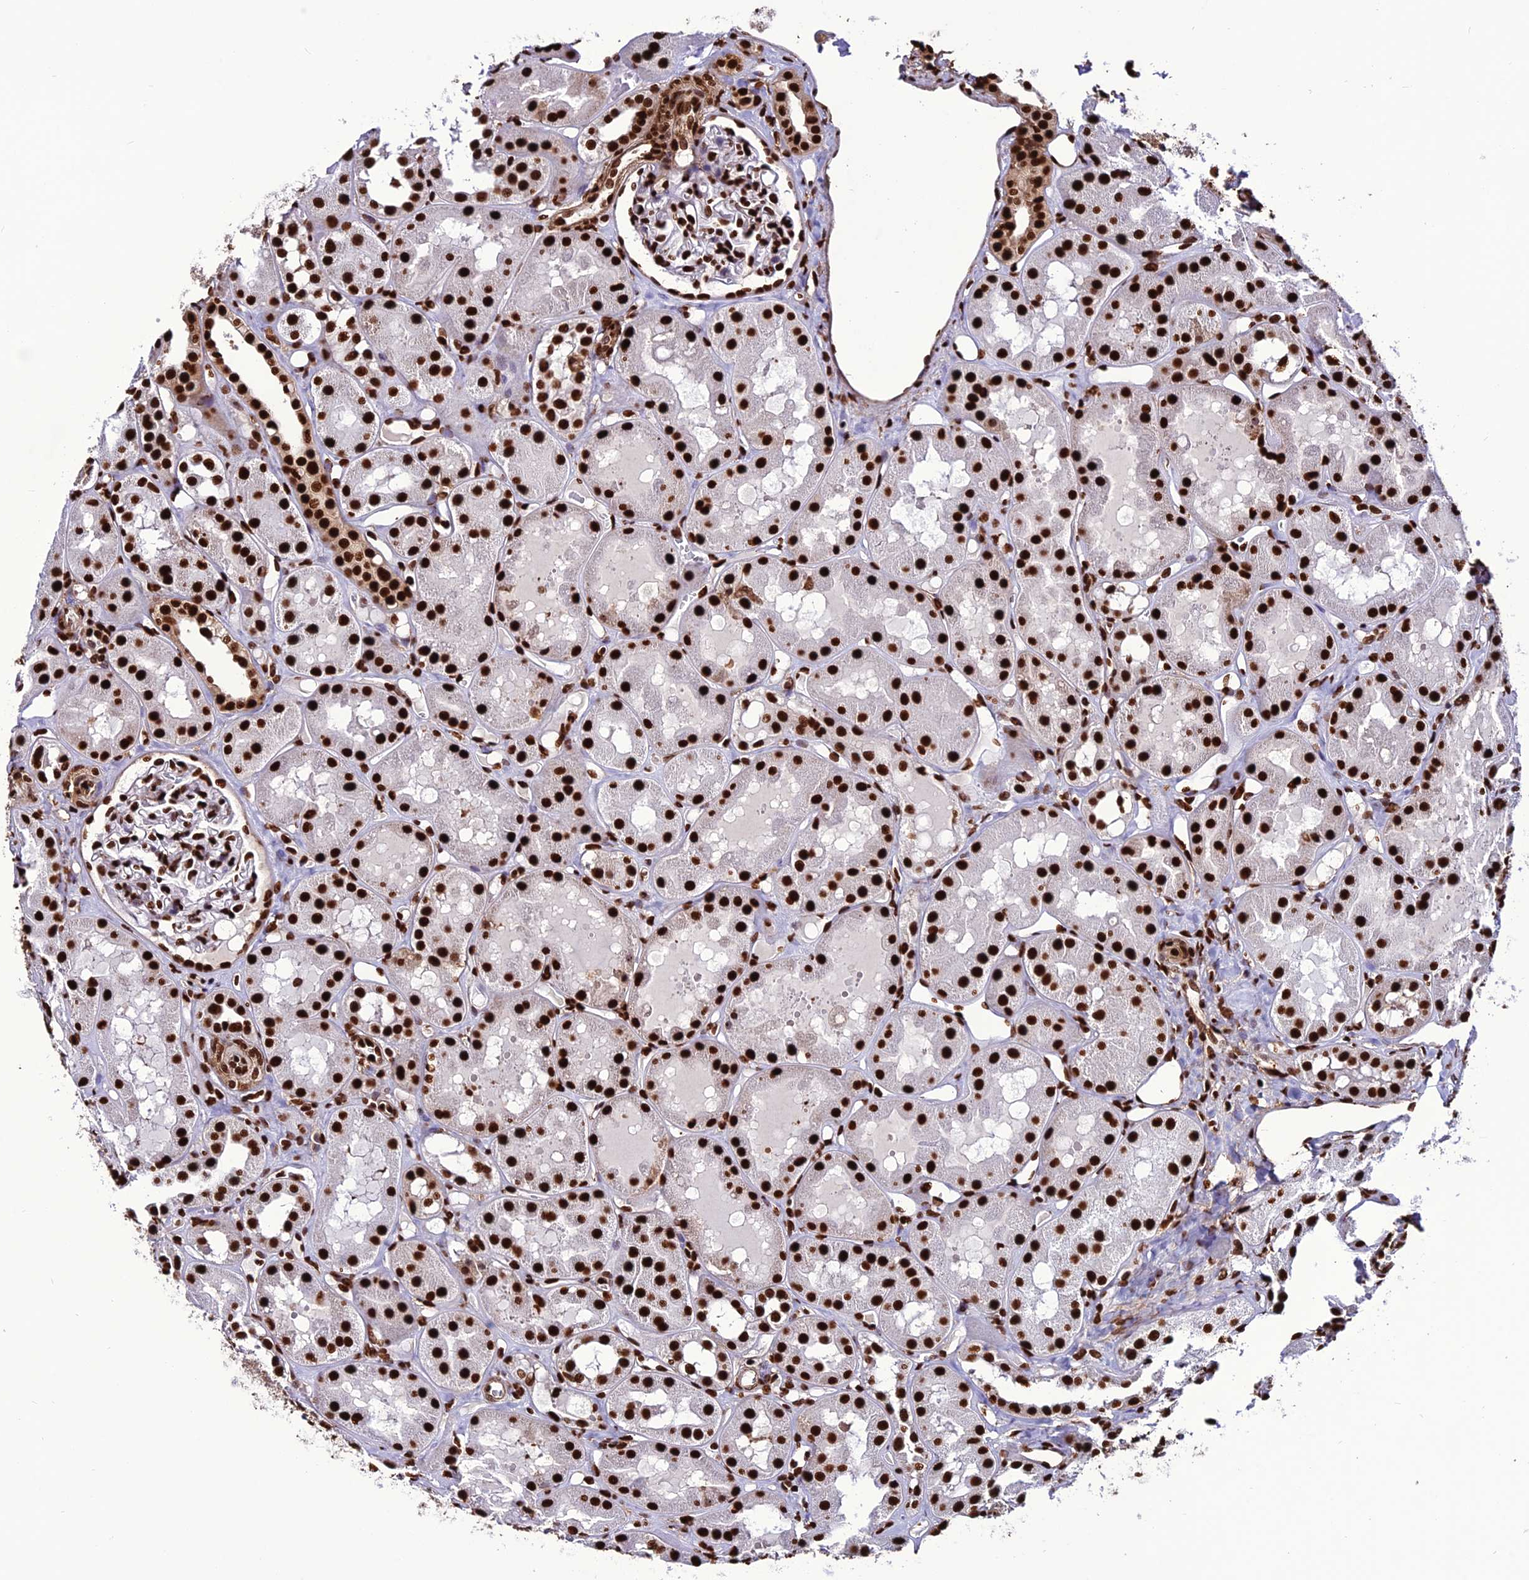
{"staining": {"intensity": "strong", "quantity": ">75%", "location": "nuclear"}, "tissue": "kidney", "cell_type": "Cells in glomeruli", "image_type": "normal", "snomed": [{"axis": "morphology", "description": "Normal tissue, NOS"}, {"axis": "topography", "description": "Kidney"}], "caption": "Immunohistochemical staining of normal kidney demonstrates high levels of strong nuclear staining in about >75% of cells in glomeruli. (Brightfield microscopy of DAB IHC at high magnification).", "gene": "INO80E", "patient": {"sex": "male", "age": 16}}